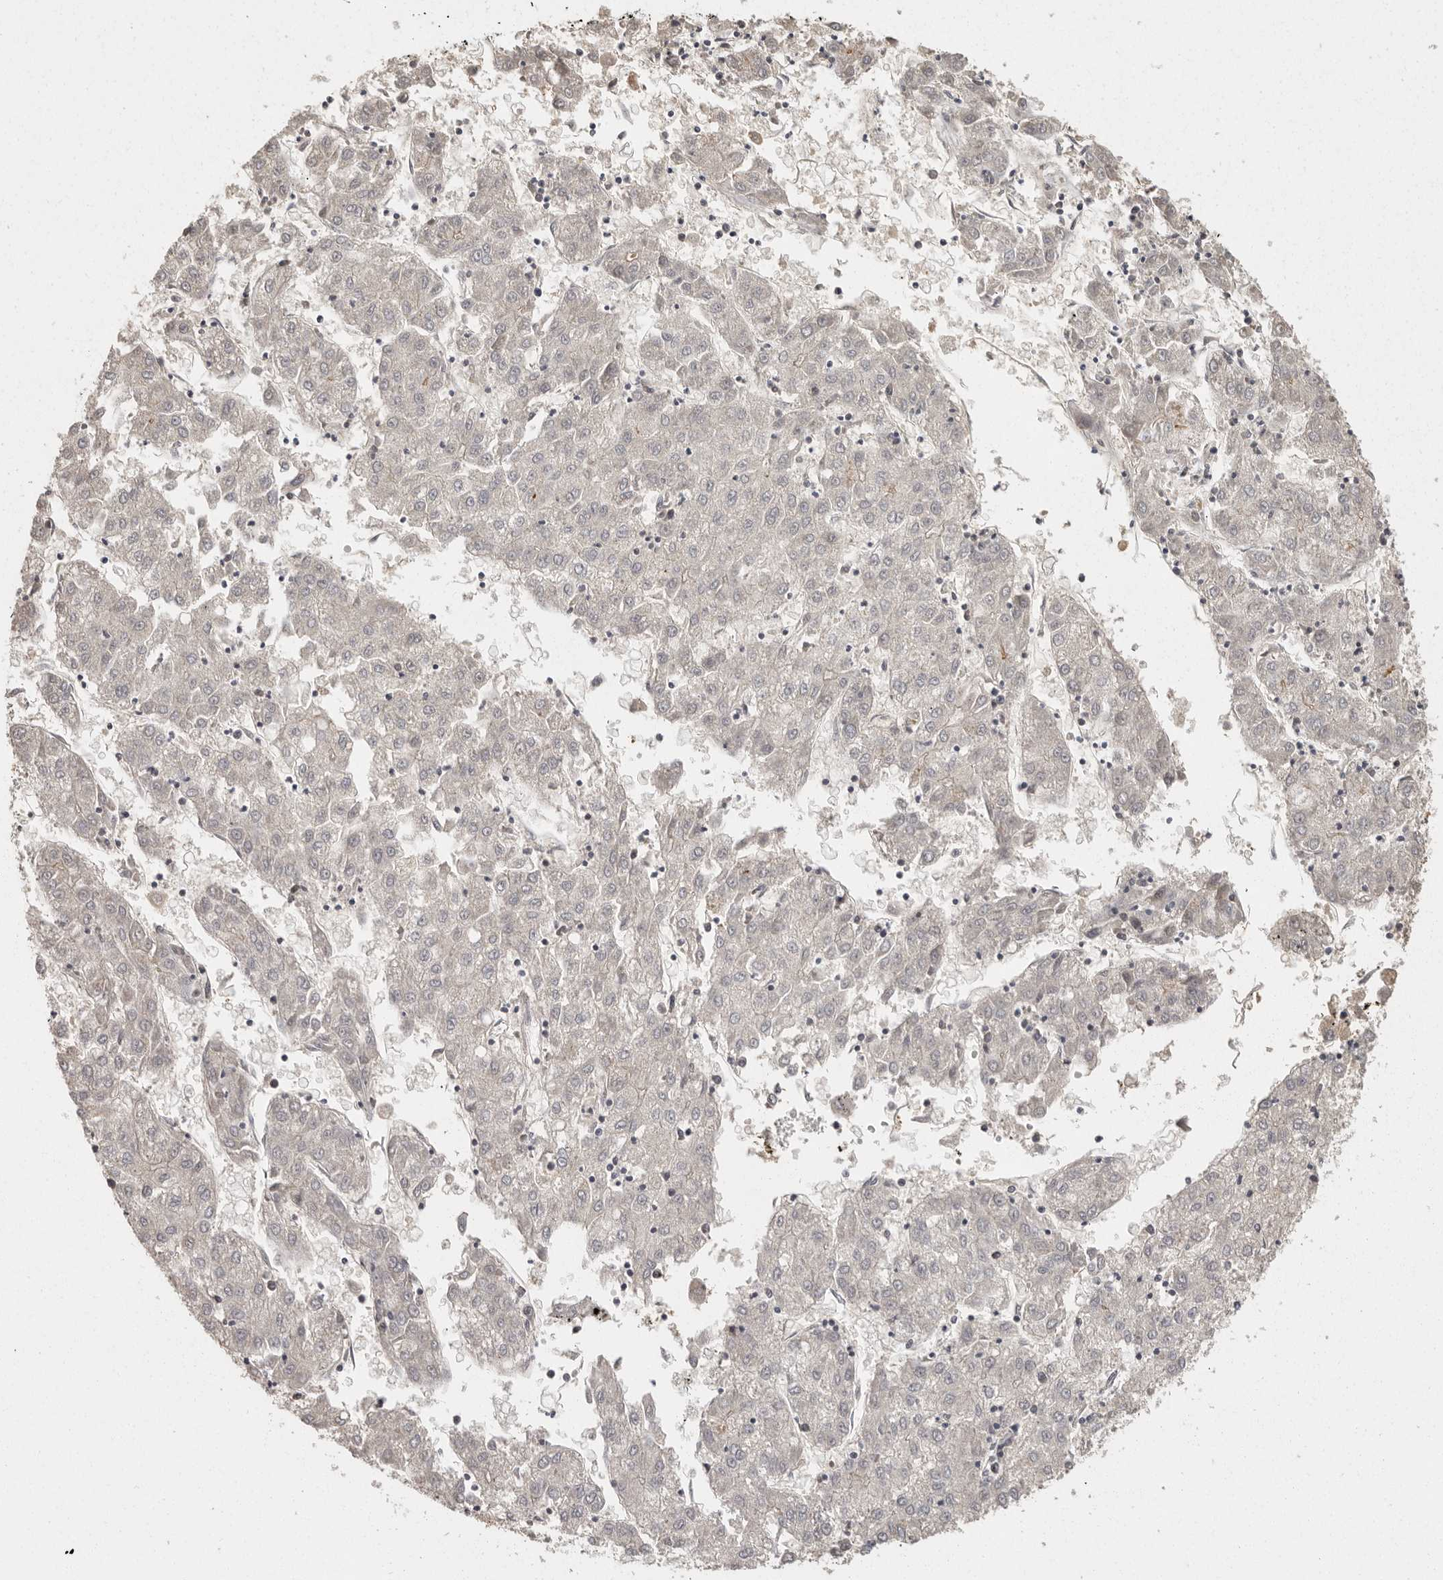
{"staining": {"intensity": "negative", "quantity": "none", "location": "none"}, "tissue": "liver cancer", "cell_type": "Tumor cells", "image_type": "cancer", "snomed": [{"axis": "morphology", "description": "Carcinoma, Hepatocellular, NOS"}, {"axis": "topography", "description": "Liver"}], "caption": "IHC photomicrograph of neoplastic tissue: hepatocellular carcinoma (liver) stained with DAB demonstrates no significant protein staining in tumor cells.", "gene": "BAIAP2", "patient": {"sex": "male", "age": 72}}